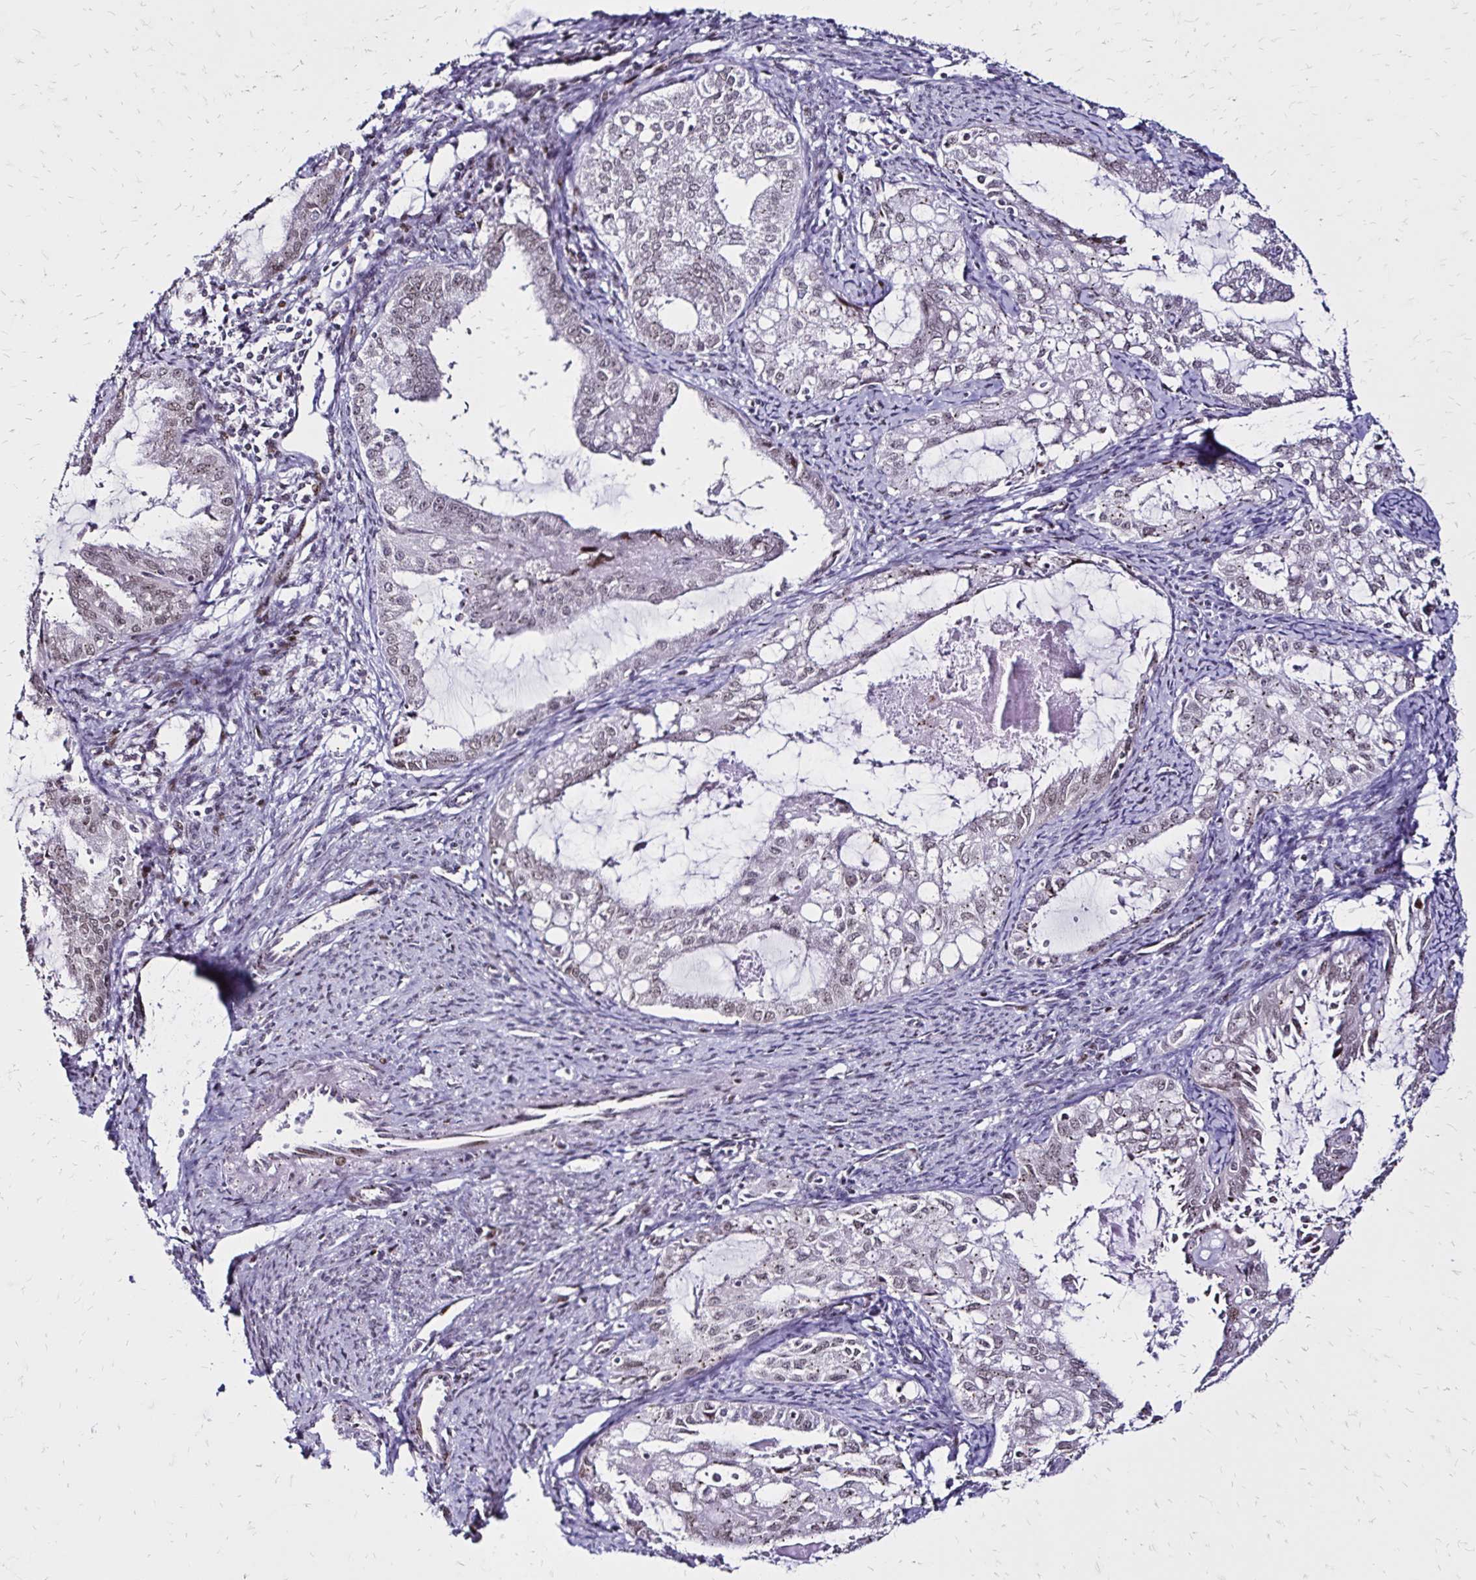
{"staining": {"intensity": "weak", "quantity": "<25%", "location": "nuclear"}, "tissue": "endometrial cancer", "cell_type": "Tumor cells", "image_type": "cancer", "snomed": [{"axis": "morphology", "description": "Adenocarcinoma, NOS"}, {"axis": "topography", "description": "Endometrium"}], "caption": "Immunohistochemistry (IHC) of endometrial adenocarcinoma shows no staining in tumor cells. (Stains: DAB (3,3'-diaminobenzidine) IHC with hematoxylin counter stain, Microscopy: brightfield microscopy at high magnification).", "gene": "TOB1", "patient": {"sex": "female", "age": 70}}